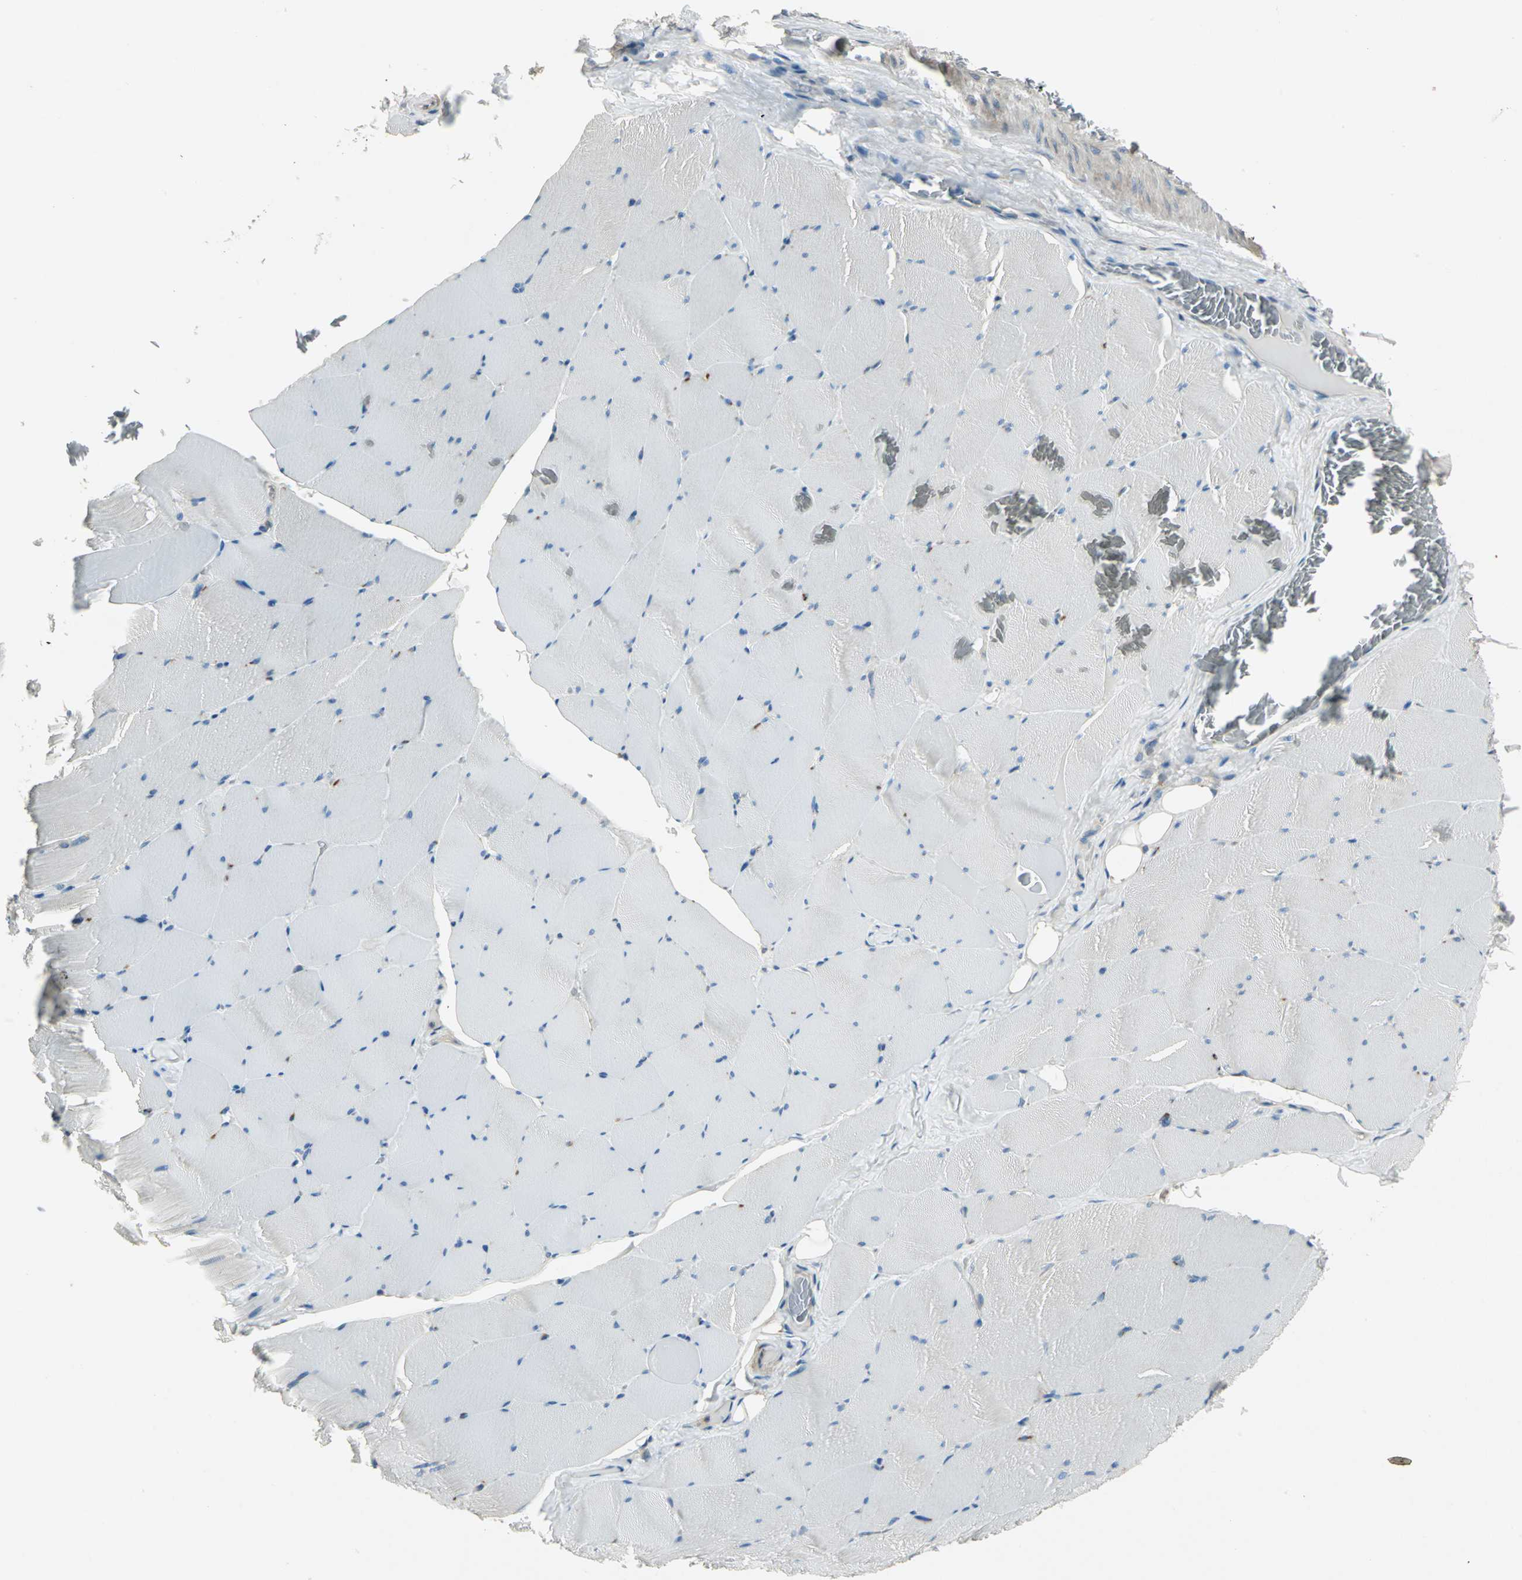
{"staining": {"intensity": "weak", "quantity": "25%-75%", "location": "cytoplasmic/membranous"}, "tissue": "skeletal muscle", "cell_type": "Myocytes", "image_type": "normal", "snomed": [{"axis": "morphology", "description": "Normal tissue, NOS"}, {"axis": "topography", "description": "Skeletal muscle"}], "caption": "Protein analysis of normal skeletal muscle displays weak cytoplasmic/membranous positivity in approximately 25%-75% of myocytes. (IHC, brightfield microscopy, high magnification).", "gene": "PRKAA1", "patient": {"sex": "male", "age": 62}}